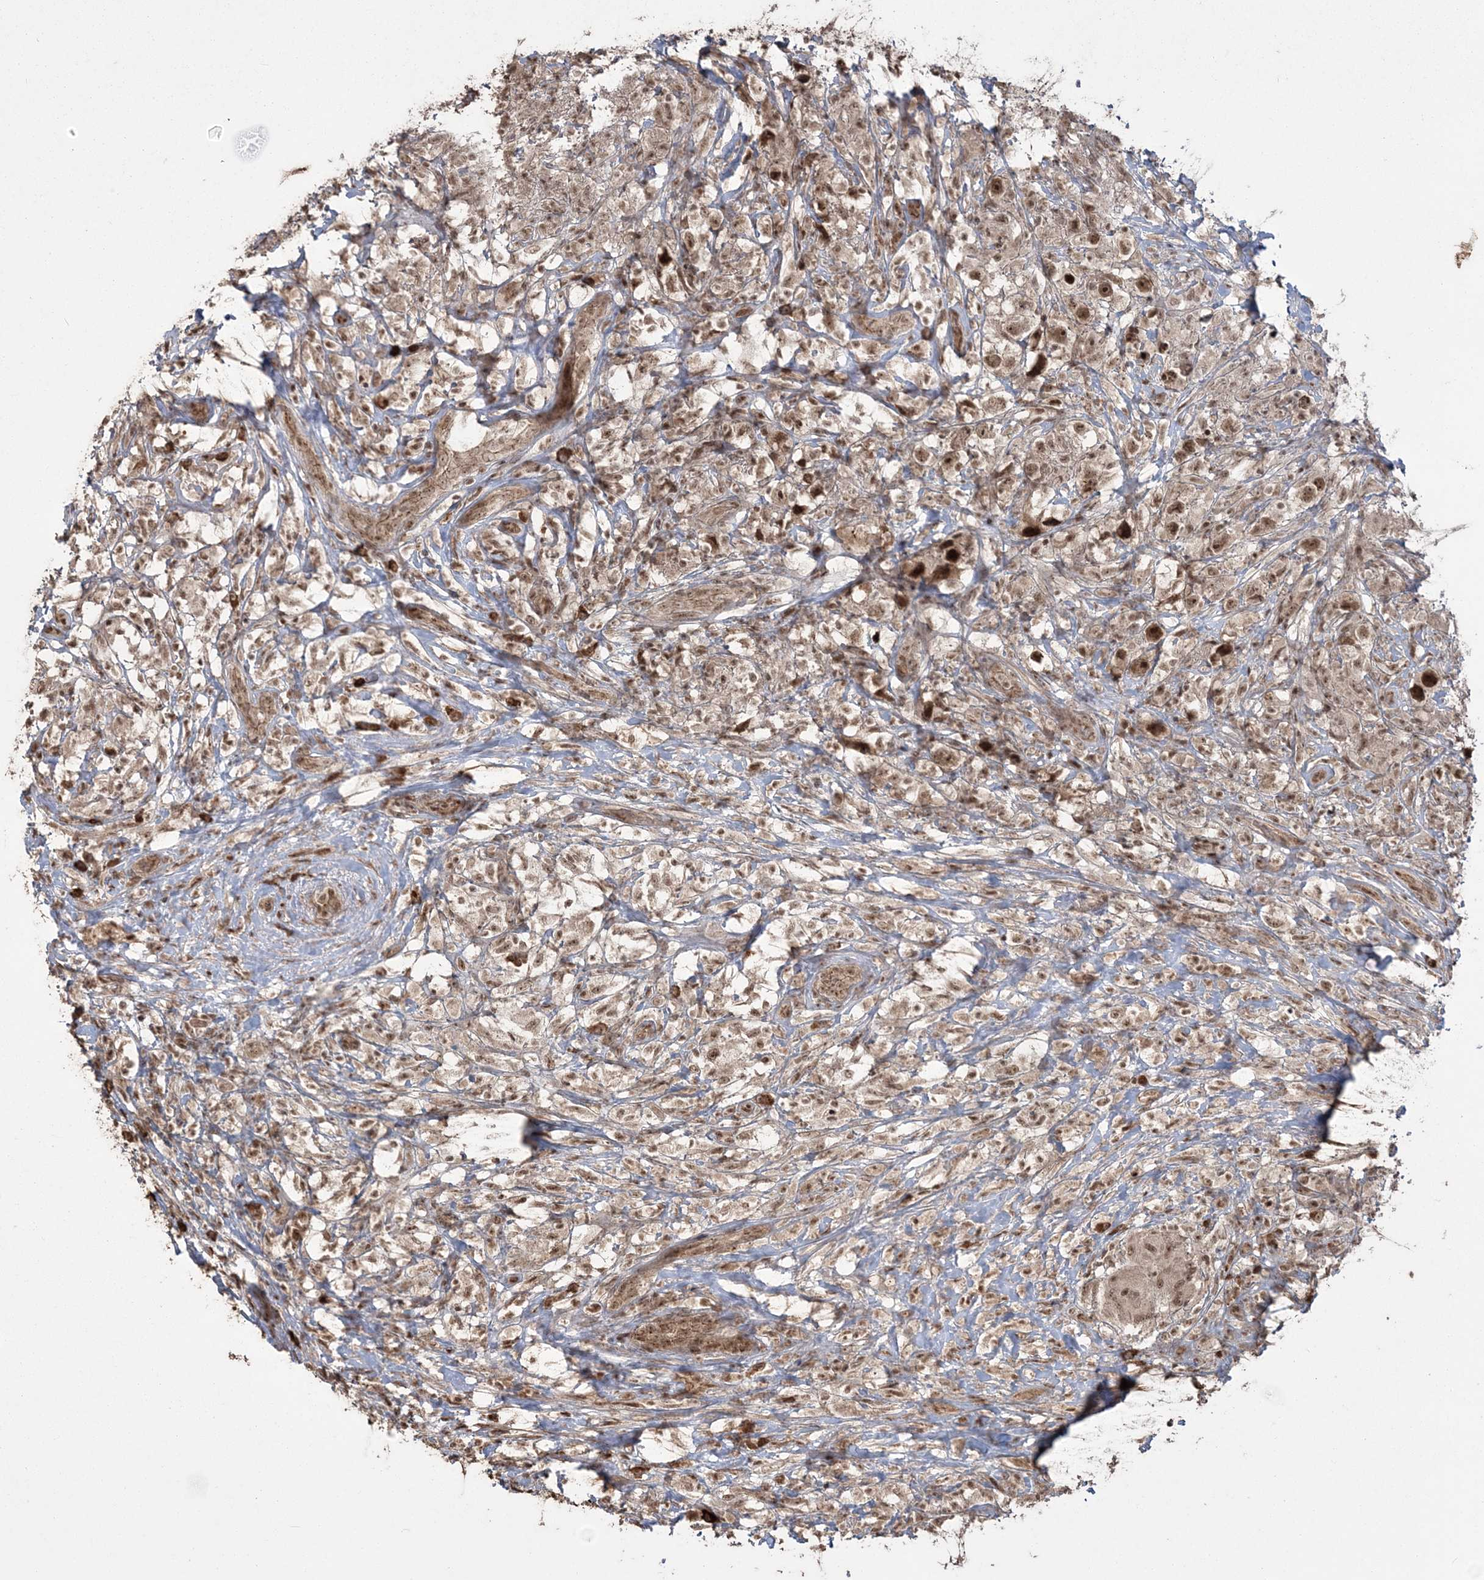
{"staining": {"intensity": "moderate", "quantity": ">75%", "location": "cytoplasmic/membranous,nuclear"}, "tissue": "testis cancer", "cell_type": "Tumor cells", "image_type": "cancer", "snomed": [{"axis": "morphology", "description": "Seminoma, NOS"}, {"axis": "topography", "description": "Testis"}], "caption": "Testis cancer stained with immunohistochemistry displays moderate cytoplasmic/membranous and nuclear positivity in about >75% of tumor cells.", "gene": "EPB41L4A", "patient": {"sex": "male", "age": 49}}